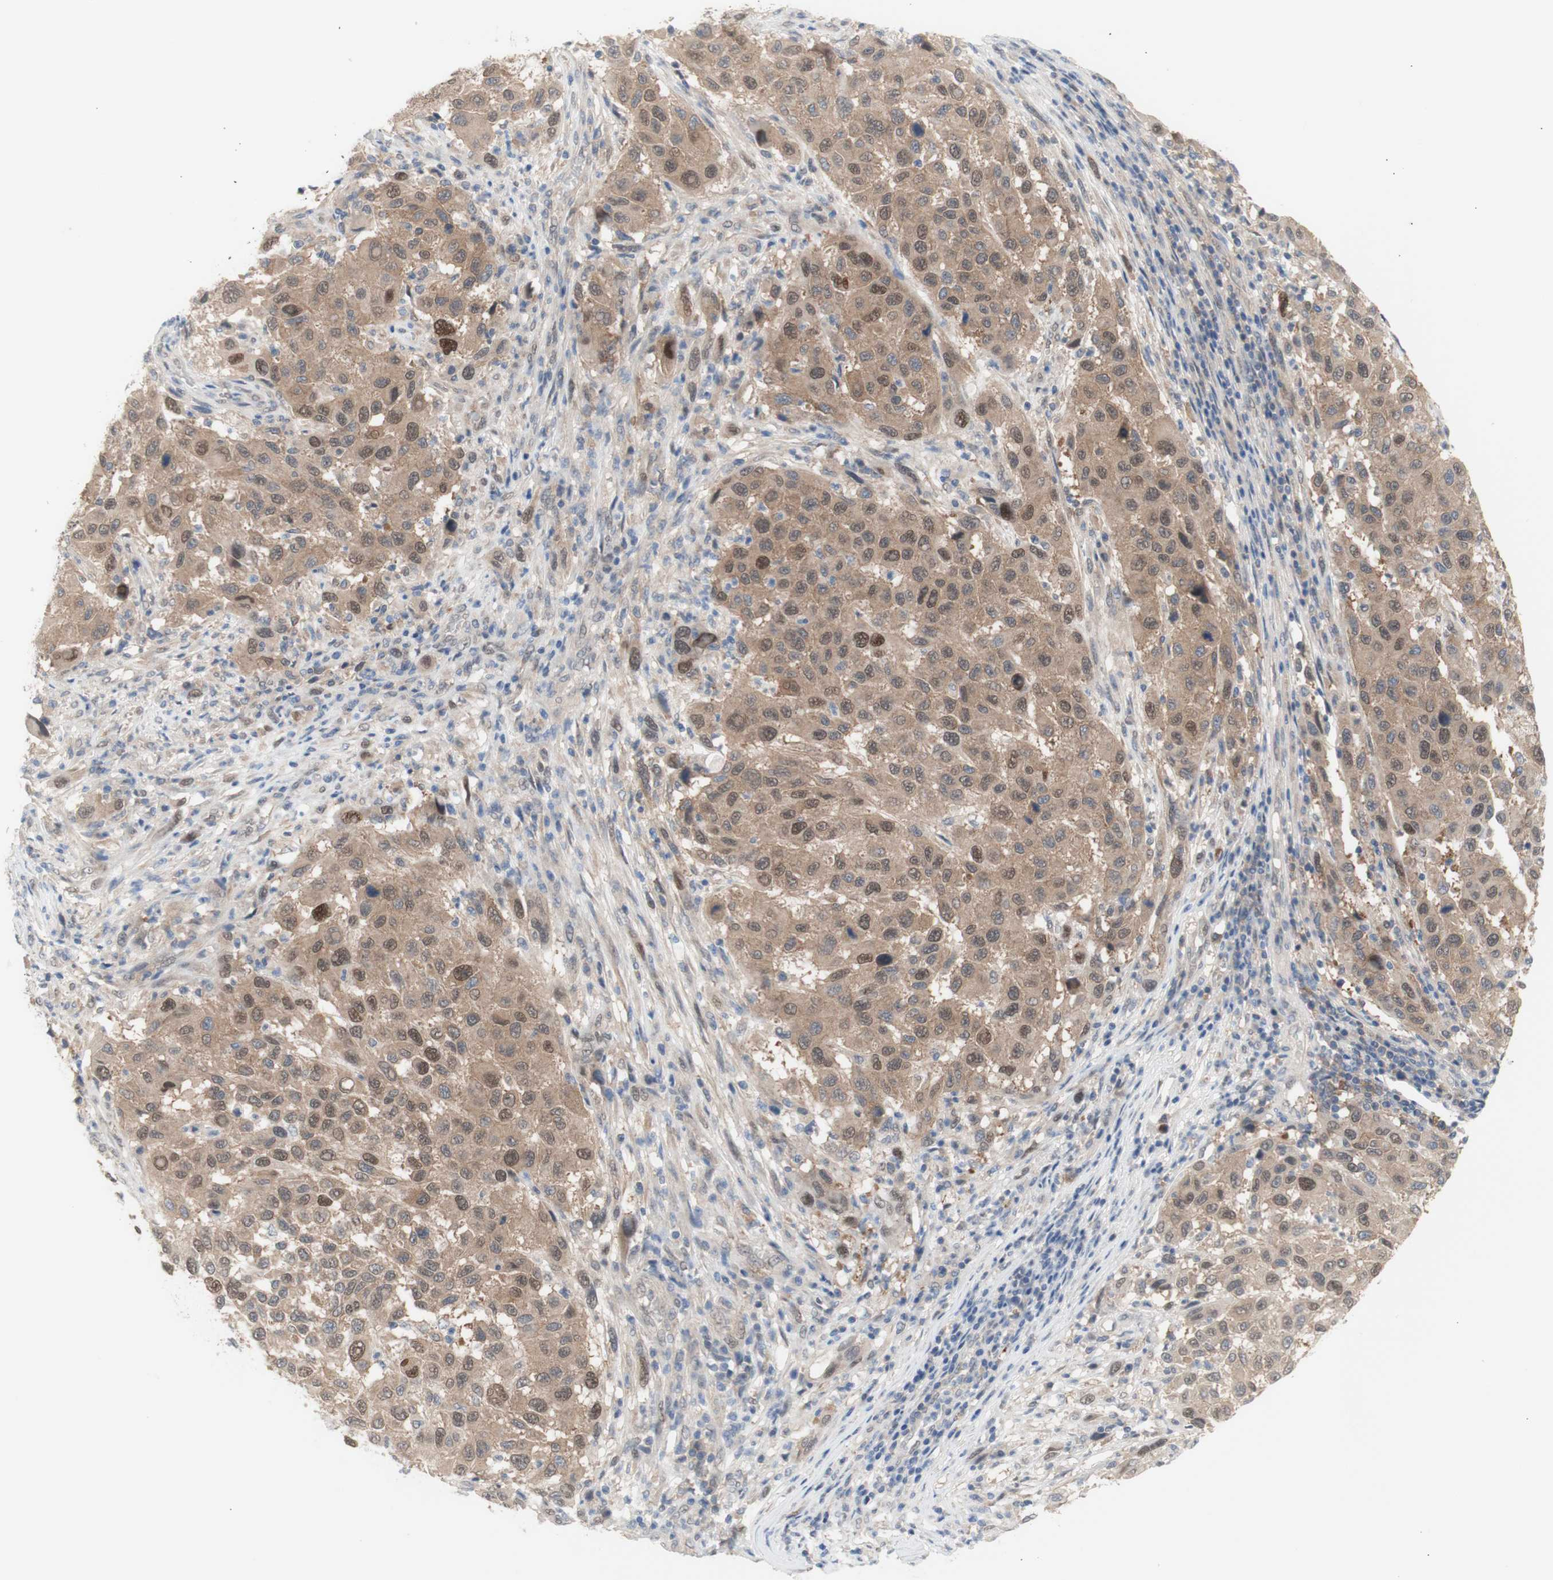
{"staining": {"intensity": "moderate", "quantity": ">75%", "location": "cytoplasmic/membranous,nuclear"}, "tissue": "melanoma", "cell_type": "Tumor cells", "image_type": "cancer", "snomed": [{"axis": "morphology", "description": "Malignant melanoma, Metastatic site"}, {"axis": "topography", "description": "Lymph node"}], "caption": "Protein expression analysis of malignant melanoma (metastatic site) demonstrates moderate cytoplasmic/membranous and nuclear staining in about >75% of tumor cells. (IHC, brightfield microscopy, high magnification).", "gene": "PRMT5", "patient": {"sex": "male", "age": 61}}